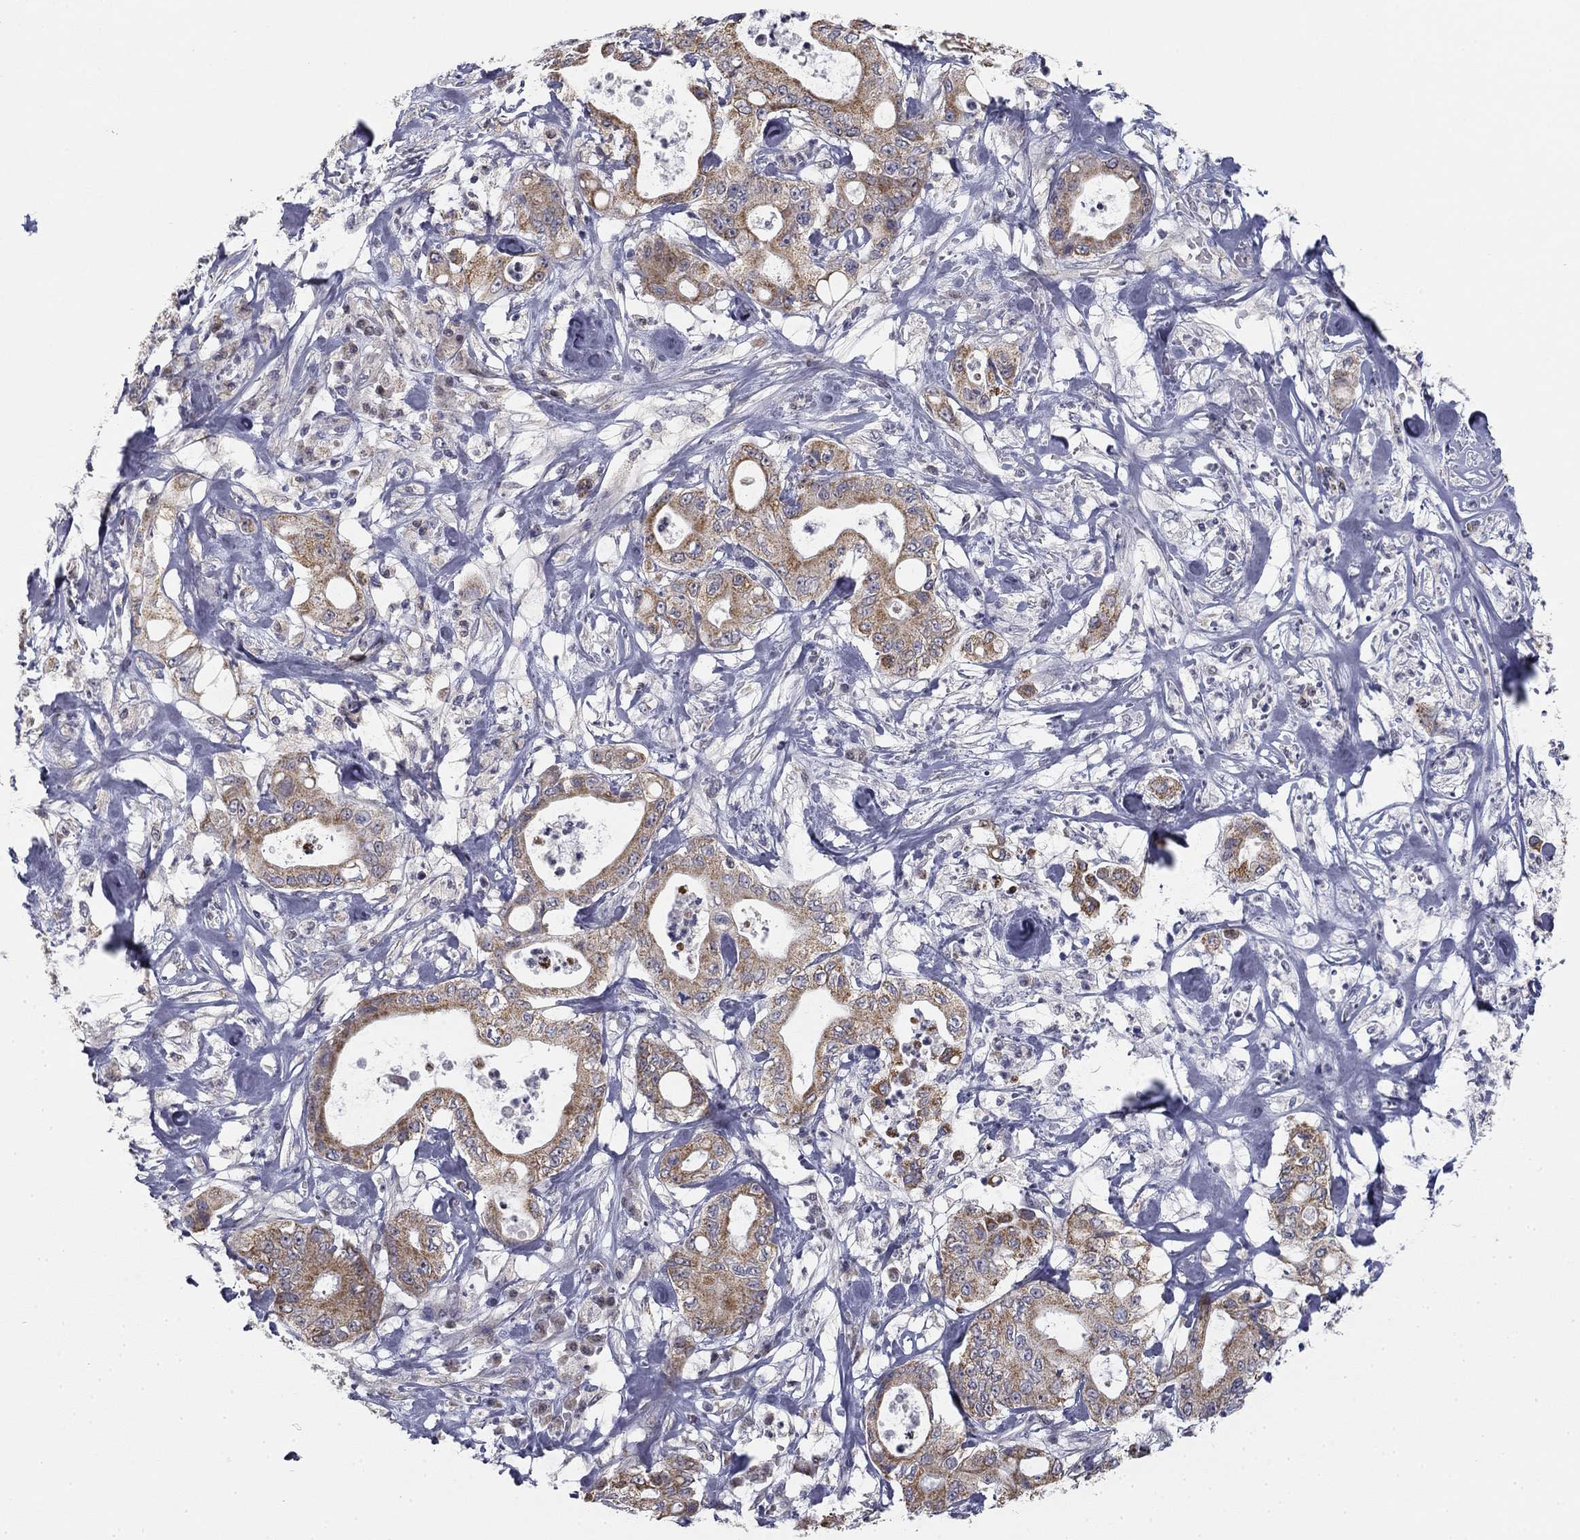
{"staining": {"intensity": "moderate", "quantity": "25%-75%", "location": "cytoplasmic/membranous"}, "tissue": "pancreatic cancer", "cell_type": "Tumor cells", "image_type": "cancer", "snomed": [{"axis": "morphology", "description": "Adenocarcinoma, NOS"}, {"axis": "topography", "description": "Pancreas"}], "caption": "Immunohistochemistry (IHC) photomicrograph of neoplastic tissue: human adenocarcinoma (pancreatic) stained using IHC demonstrates medium levels of moderate protein expression localized specifically in the cytoplasmic/membranous of tumor cells, appearing as a cytoplasmic/membranous brown color.", "gene": "SLC2A9", "patient": {"sex": "male", "age": 71}}